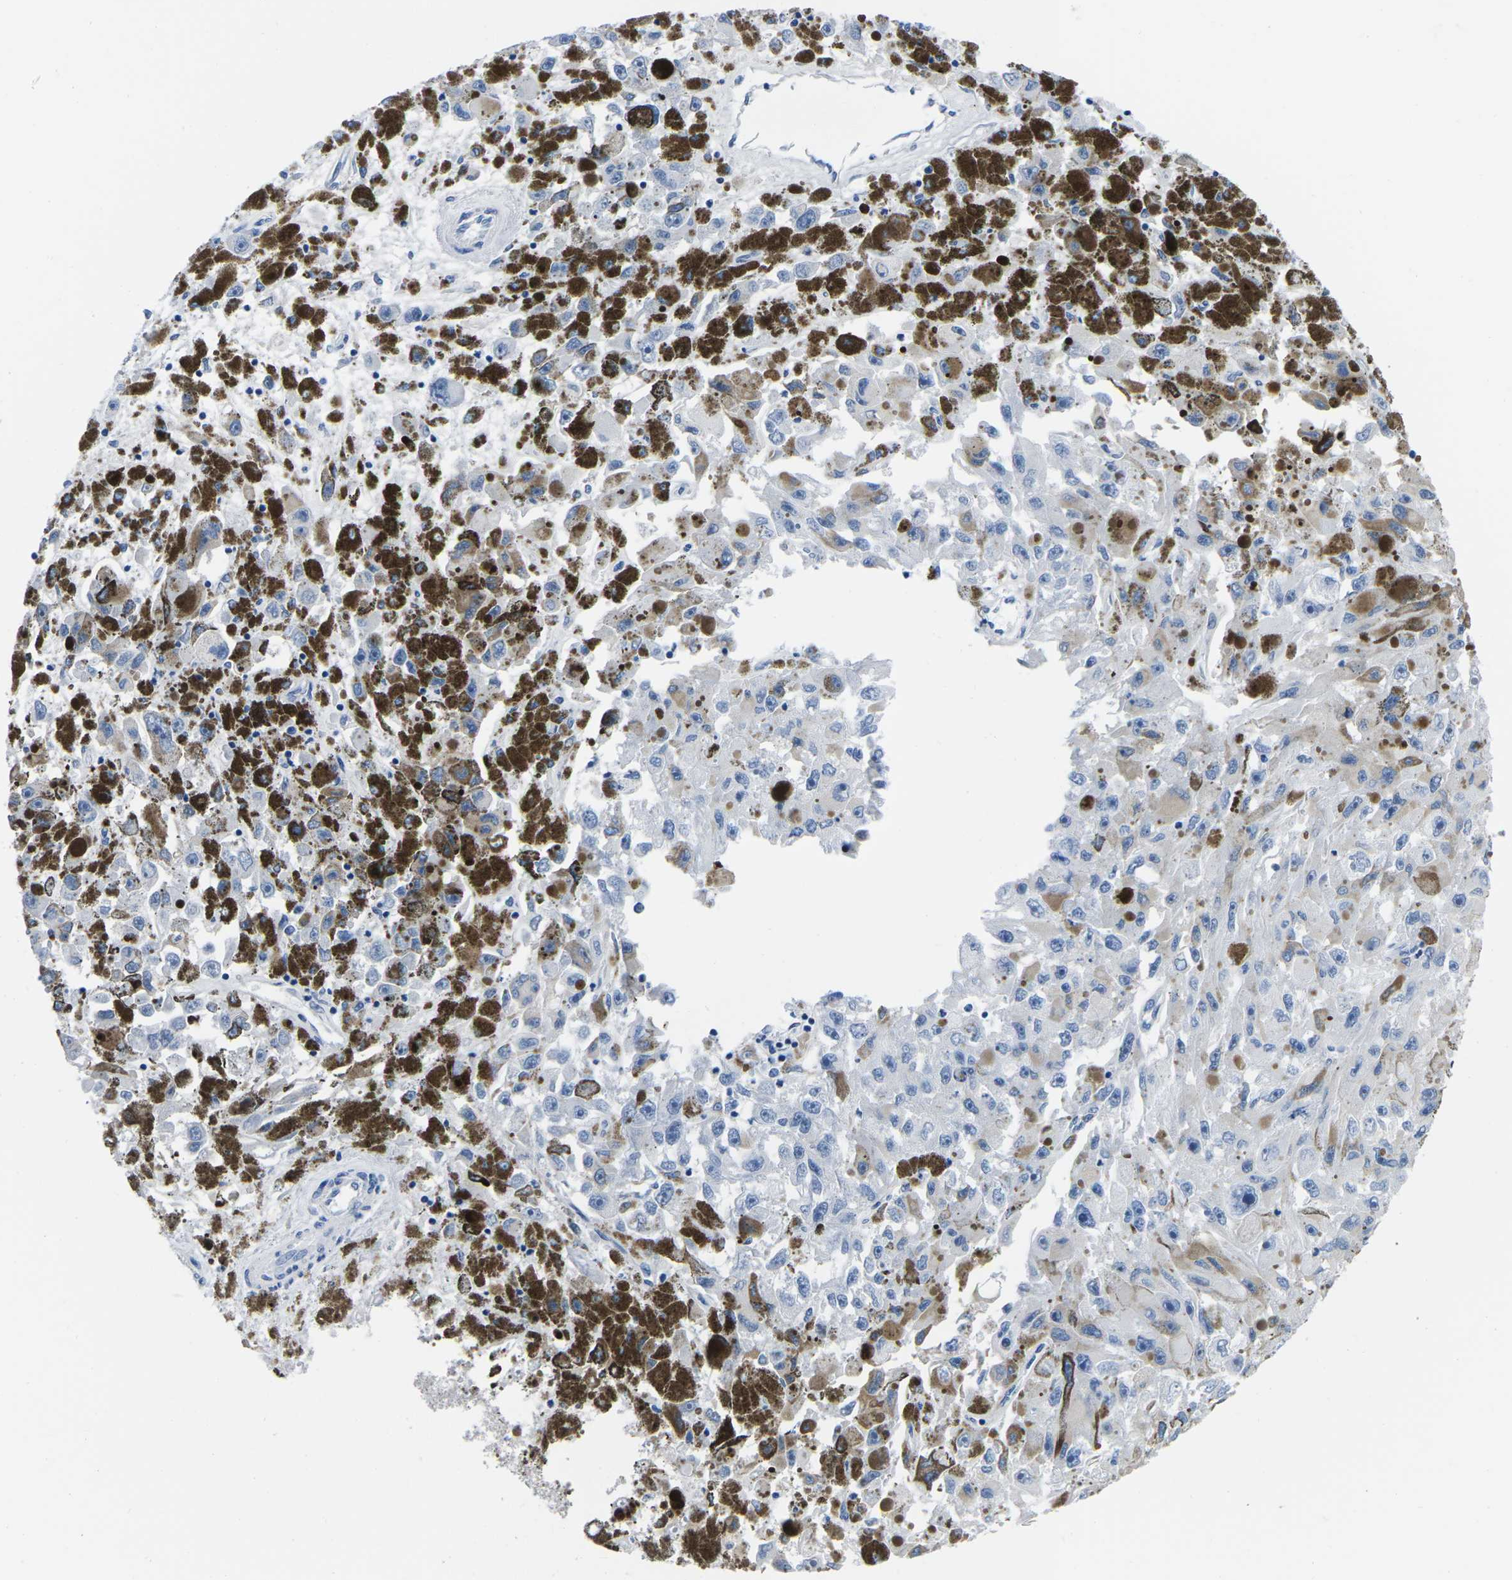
{"staining": {"intensity": "negative", "quantity": "none", "location": "none"}, "tissue": "melanoma", "cell_type": "Tumor cells", "image_type": "cancer", "snomed": [{"axis": "morphology", "description": "Malignant melanoma, NOS"}, {"axis": "topography", "description": "Skin"}], "caption": "There is no significant positivity in tumor cells of malignant melanoma.", "gene": "CYP1A2", "patient": {"sex": "female", "age": 104}}